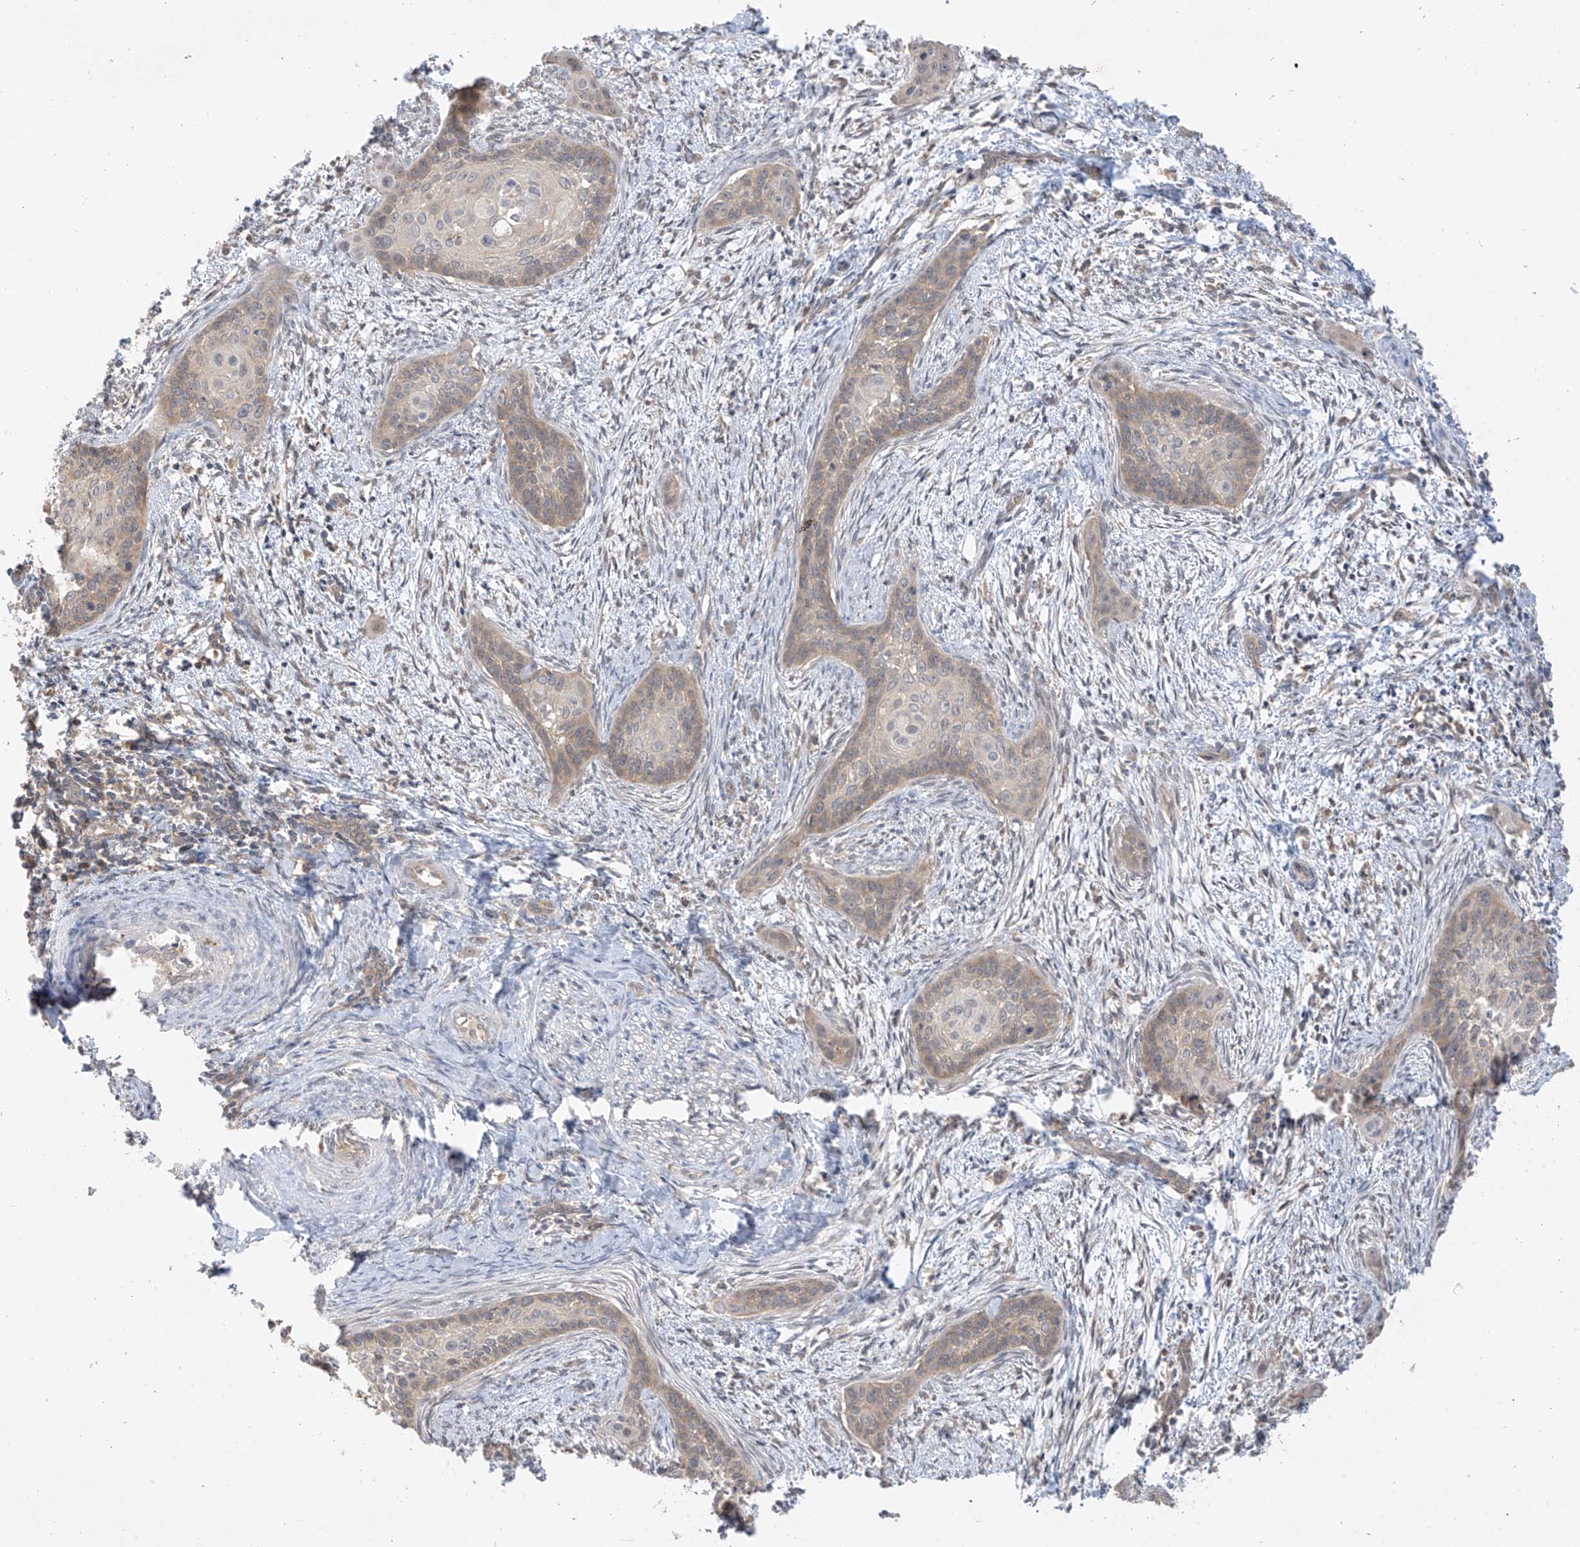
{"staining": {"intensity": "weak", "quantity": "<25%", "location": "cytoplasmic/membranous"}, "tissue": "cervical cancer", "cell_type": "Tumor cells", "image_type": "cancer", "snomed": [{"axis": "morphology", "description": "Squamous cell carcinoma, NOS"}, {"axis": "topography", "description": "Cervix"}], "caption": "Tumor cells show no significant protein positivity in squamous cell carcinoma (cervical). (Stains: DAB (3,3'-diaminobenzidine) immunohistochemistry (IHC) with hematoxylin counter stain, Microscopy: brightfield microscopy at high magnification).", "gene": "ANGEL2", "patient": {"sex": "female", "age": 33}}